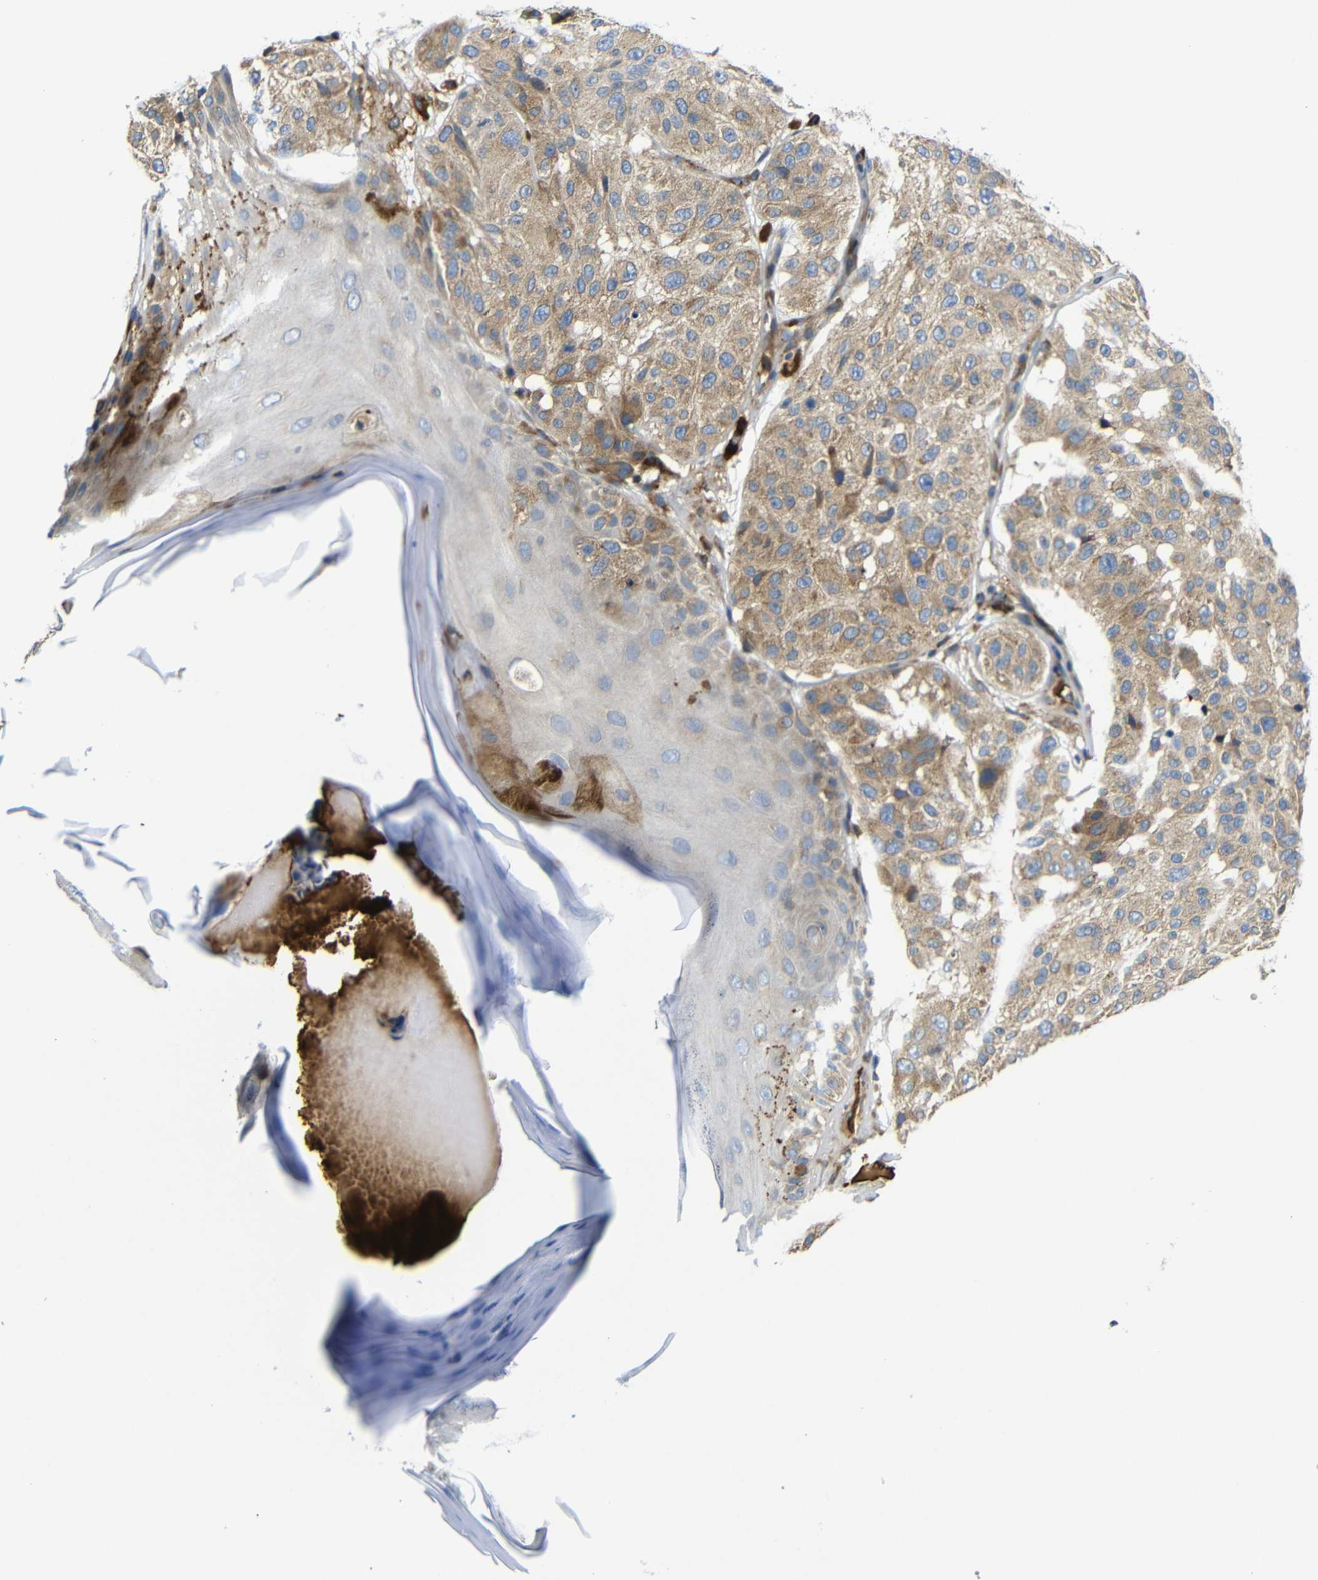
{"staining": {"intensity": "weak", "quantity": ">75%", "location": "cytoplasmic/membranous"}, "tissue": "melanoma", "cell_type": "Tumor cells", "image_type": "cancer", "snomed": [{"axis": "morphology", "description": "Malignant melanoma, NOS"}, {"axis": "topography", "description": "Skin"}], "caption": "Melanoma stained for a protein (brown) demonstrates weak cytoplasmic/membranous positive expression in approximately >75% of tumor cells.", "gene": "CLCC1", "patient": {"sex": "female", "age": 46}}